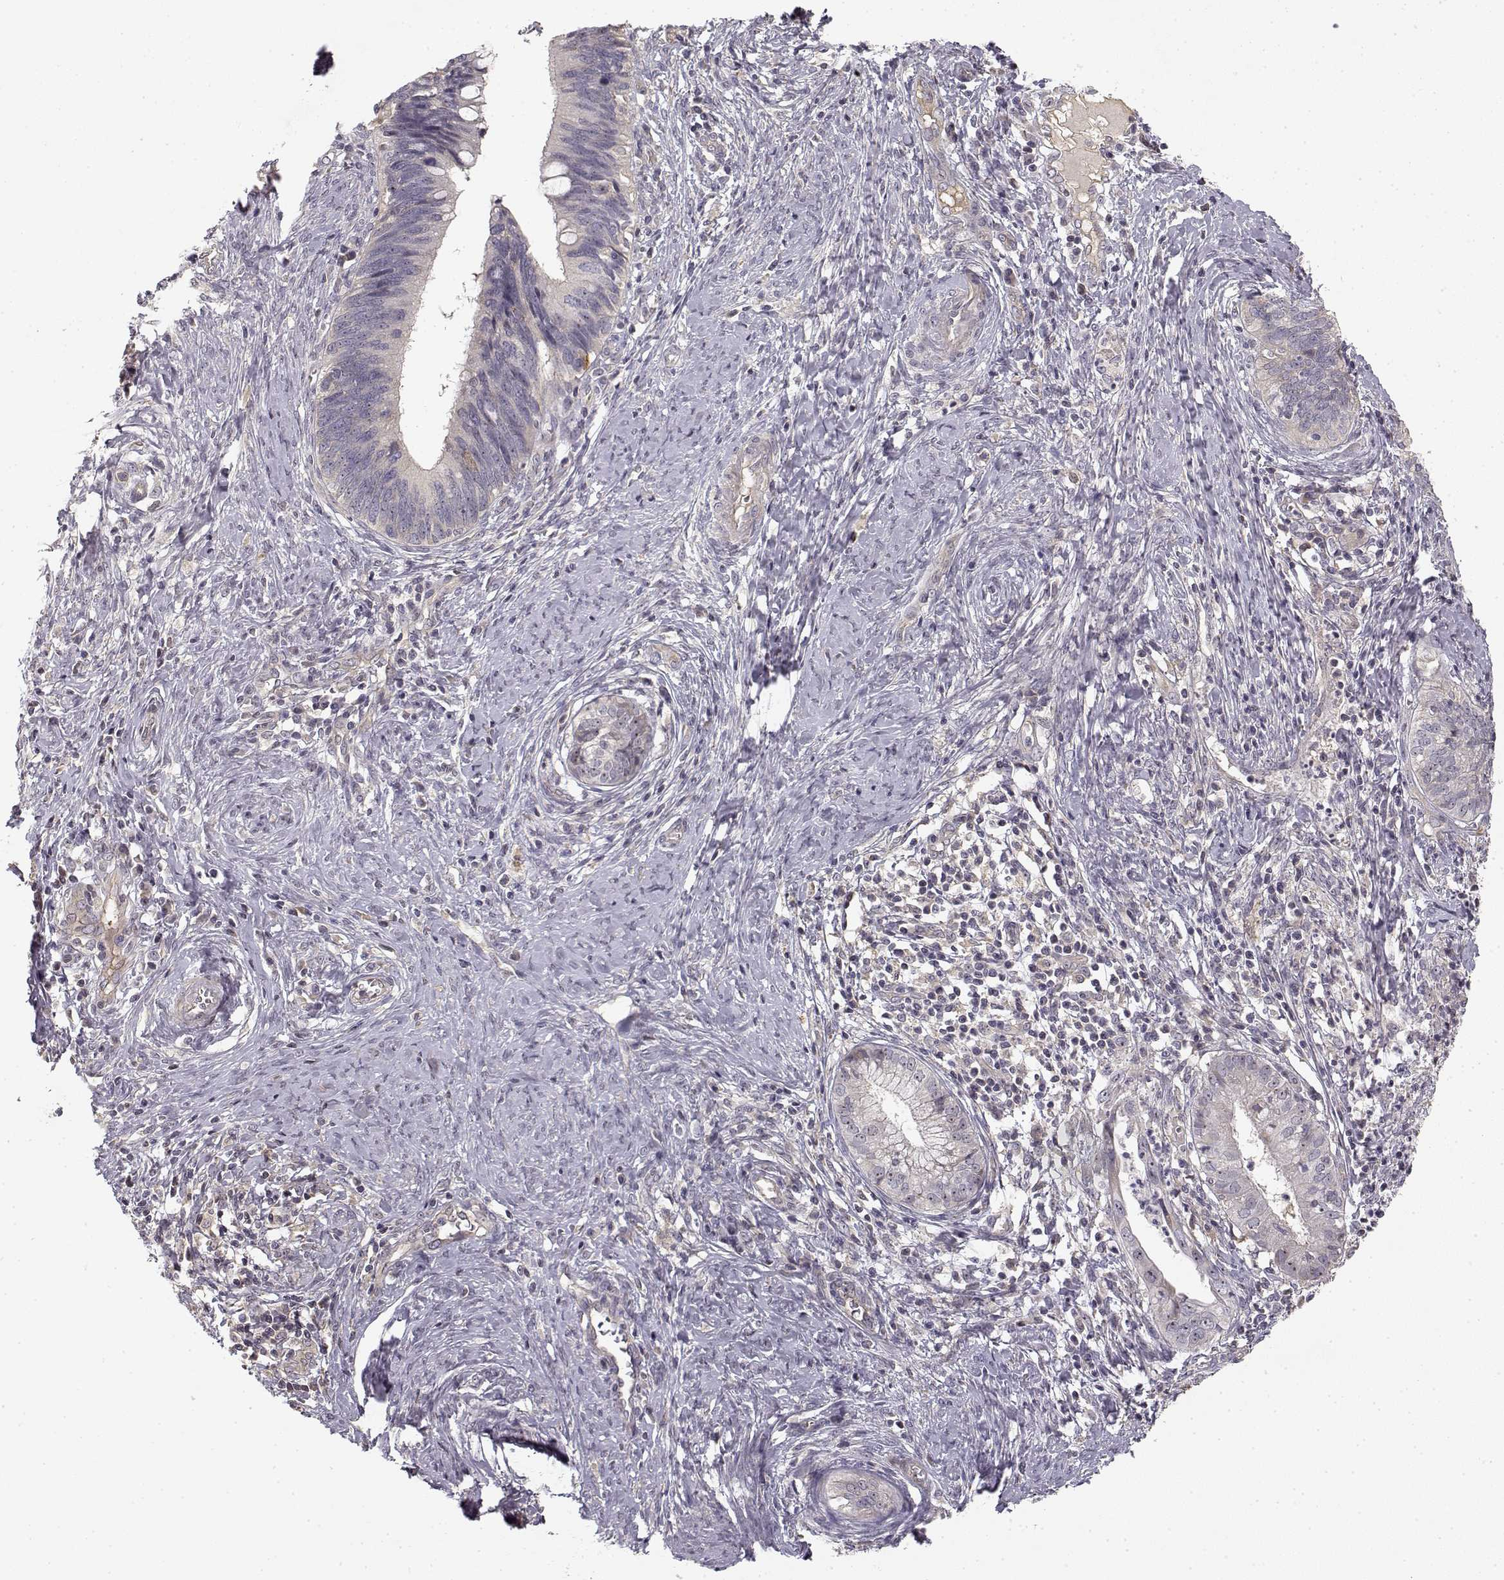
{"staining": {"intensity": "negative", "quantity": "none", "location": "none"}, "tissue": "cervical cancer", "cell_type": "Tumor cells", "image_type": "cancer", "snomed": [{"axis": "morphology", "description": "Adenocarcinoma, NOS"}, {"axis": "topography", "description": "Cervix"}], "caption": "Tumor cells are negative for brown protein staining in adenocarcinoma (cervical).", "gene": "MED12L", "patient": {"sex": "female", "age": 42}}